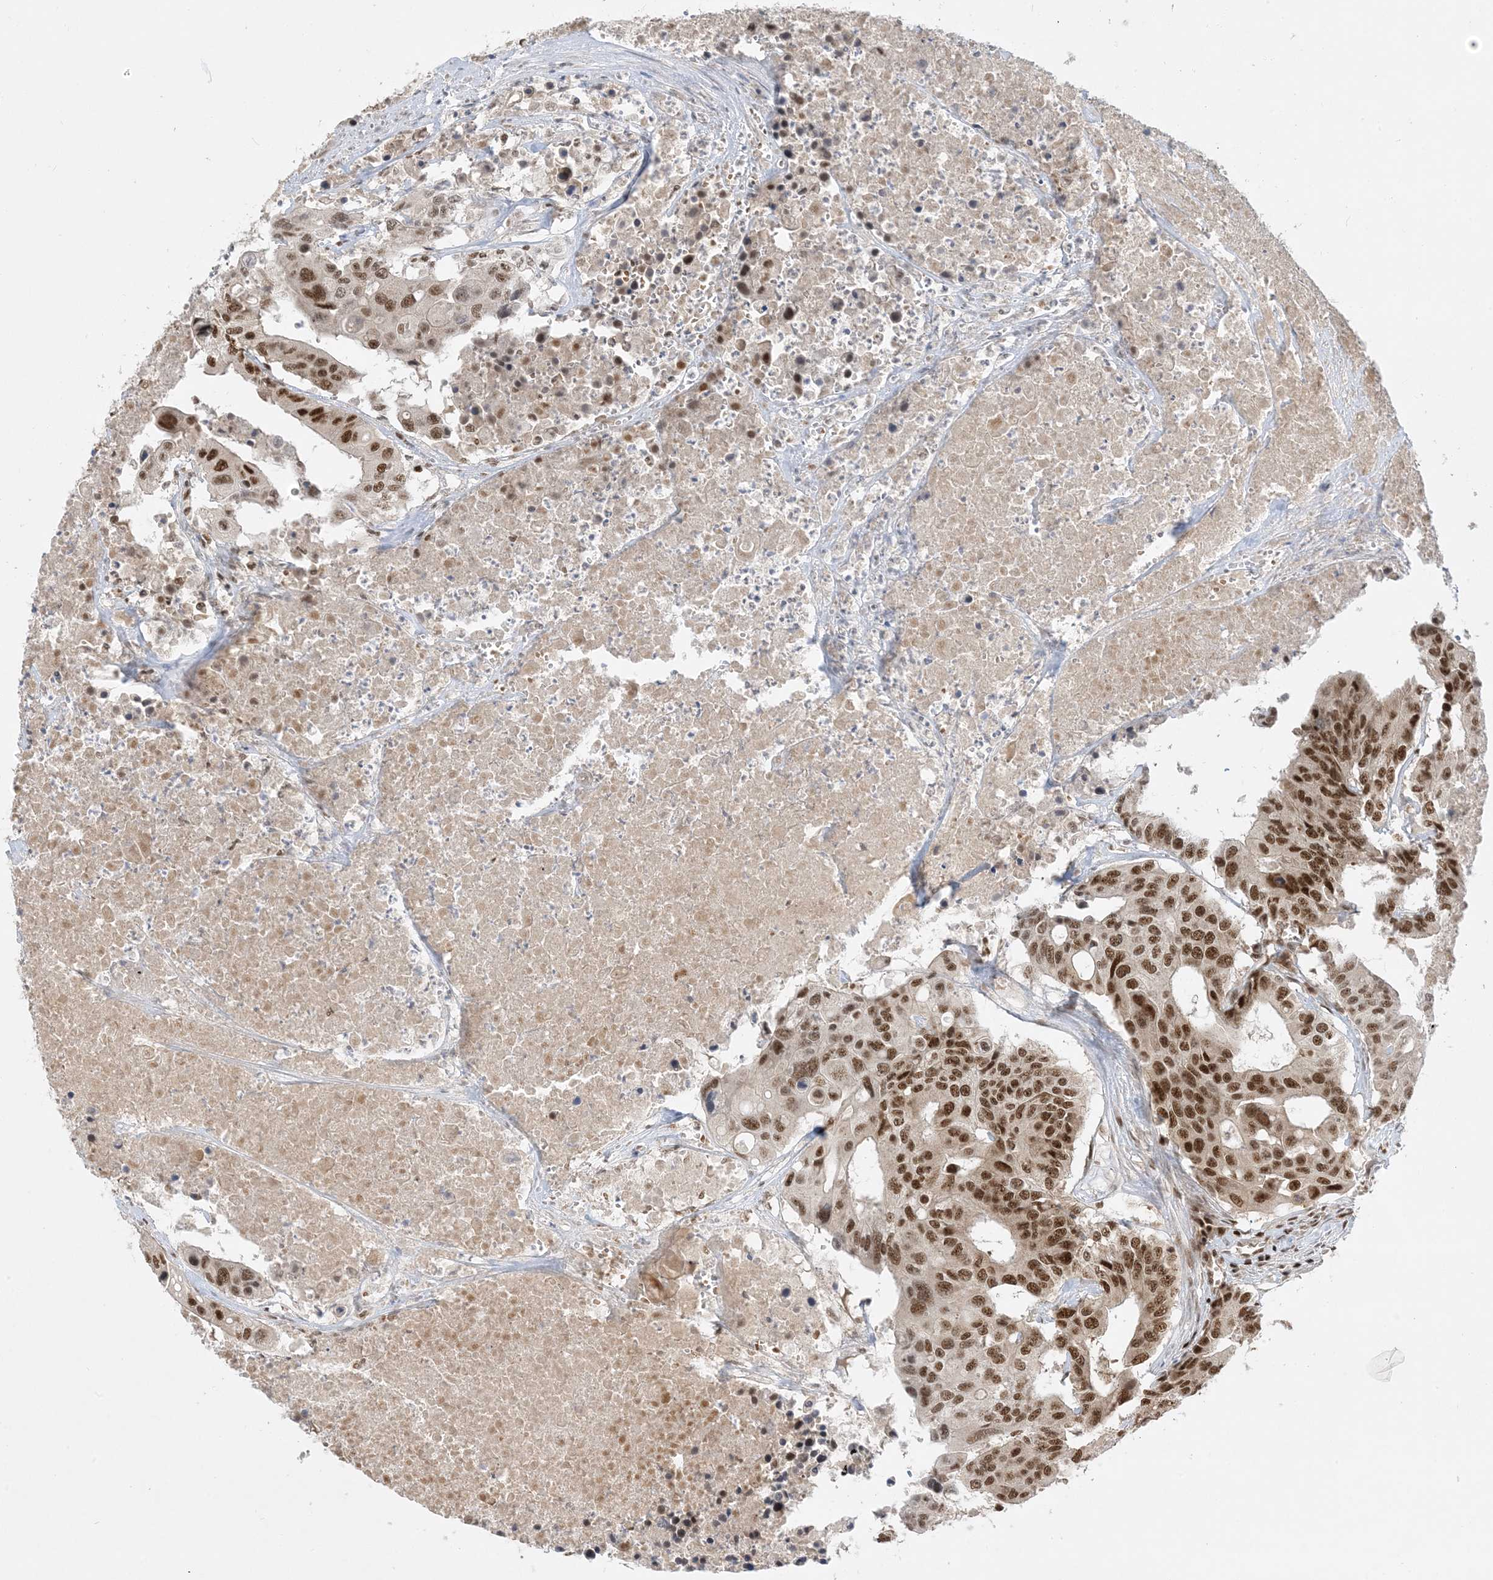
{"staining": {"intensity": "moderate", "quantity": ">75%", "location": "nuclear"}, "tissue": "colorectal cancer", "cell_type": "Tumor cells", "image_type": "cancer", "snomed": [{"axis": "morphology", "description": "Adenocarcinoma, NOS"}, {"axis": "topography", "description": "Colon"}], "caption": "Colorectal cancer (adenocarcinoma) tissue demonstrates moderate nuclear staining in approximately >75% of tumor cells", "gene": "PPIL2", "patient": {"sex": "male", "age": 77}}